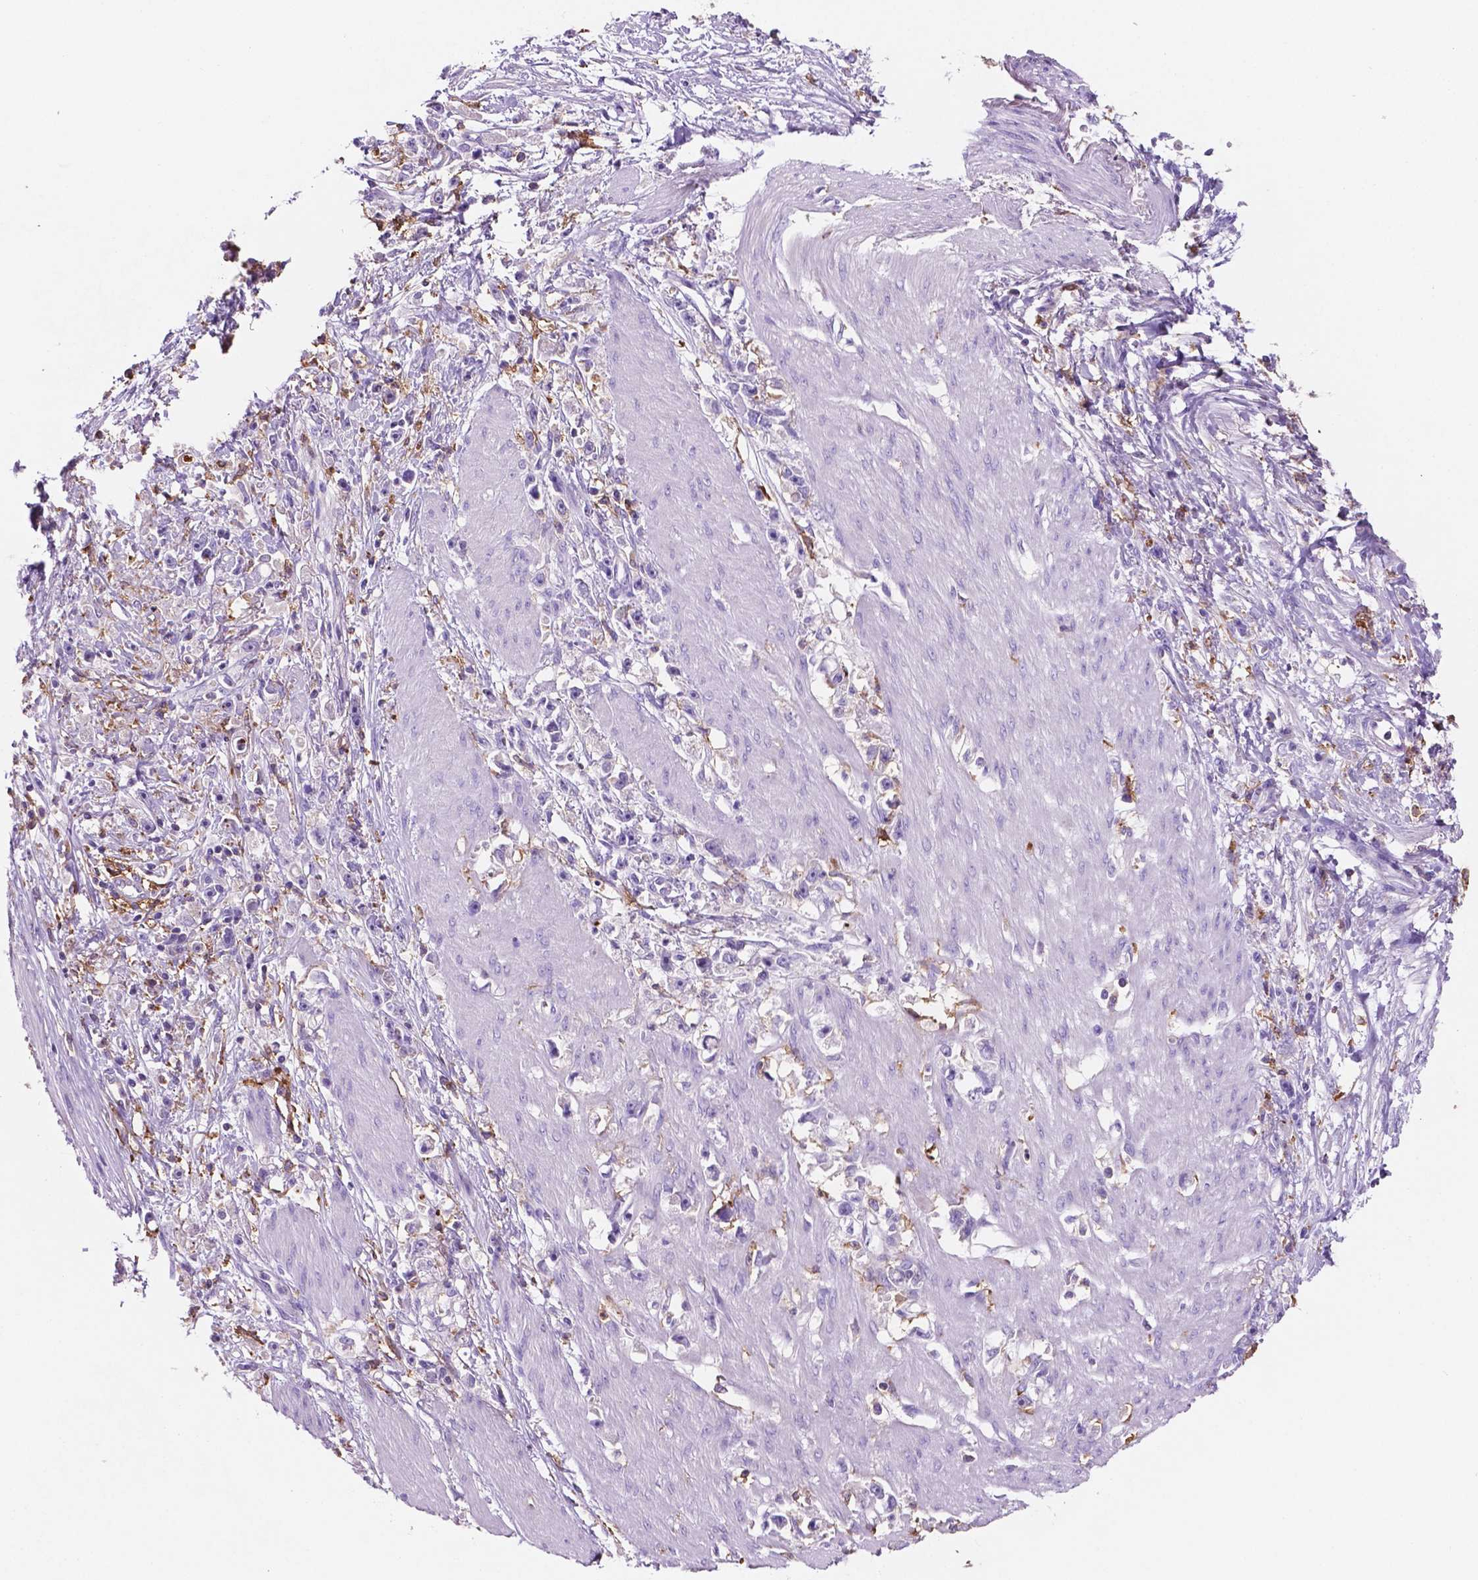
{"staining": {"intensity": "negative", "quantity": "none", "location": "none"}, "tissue": "stomach cancer", "cell_type": "Tumor cells", "image_type": "cancer", "snomed": [{"axis": "morphology", "description": "Adenocarcinoma, NOS"}, {"axis": "topography", "description": "Stomach"}], "caption": "This micrograph is of adenocarcinoma (stomach) stained with immunohistochemistry to label a protein in brown with the nuclei are counter-stained blue. There is no expression in tumor cells. (Brightfield microscopy of DAB (3,3'-diaminobenzidine) IHC at high magnification).", "gene": "MKRN2OS", "patient": {"sex": "female", "age": 59}}